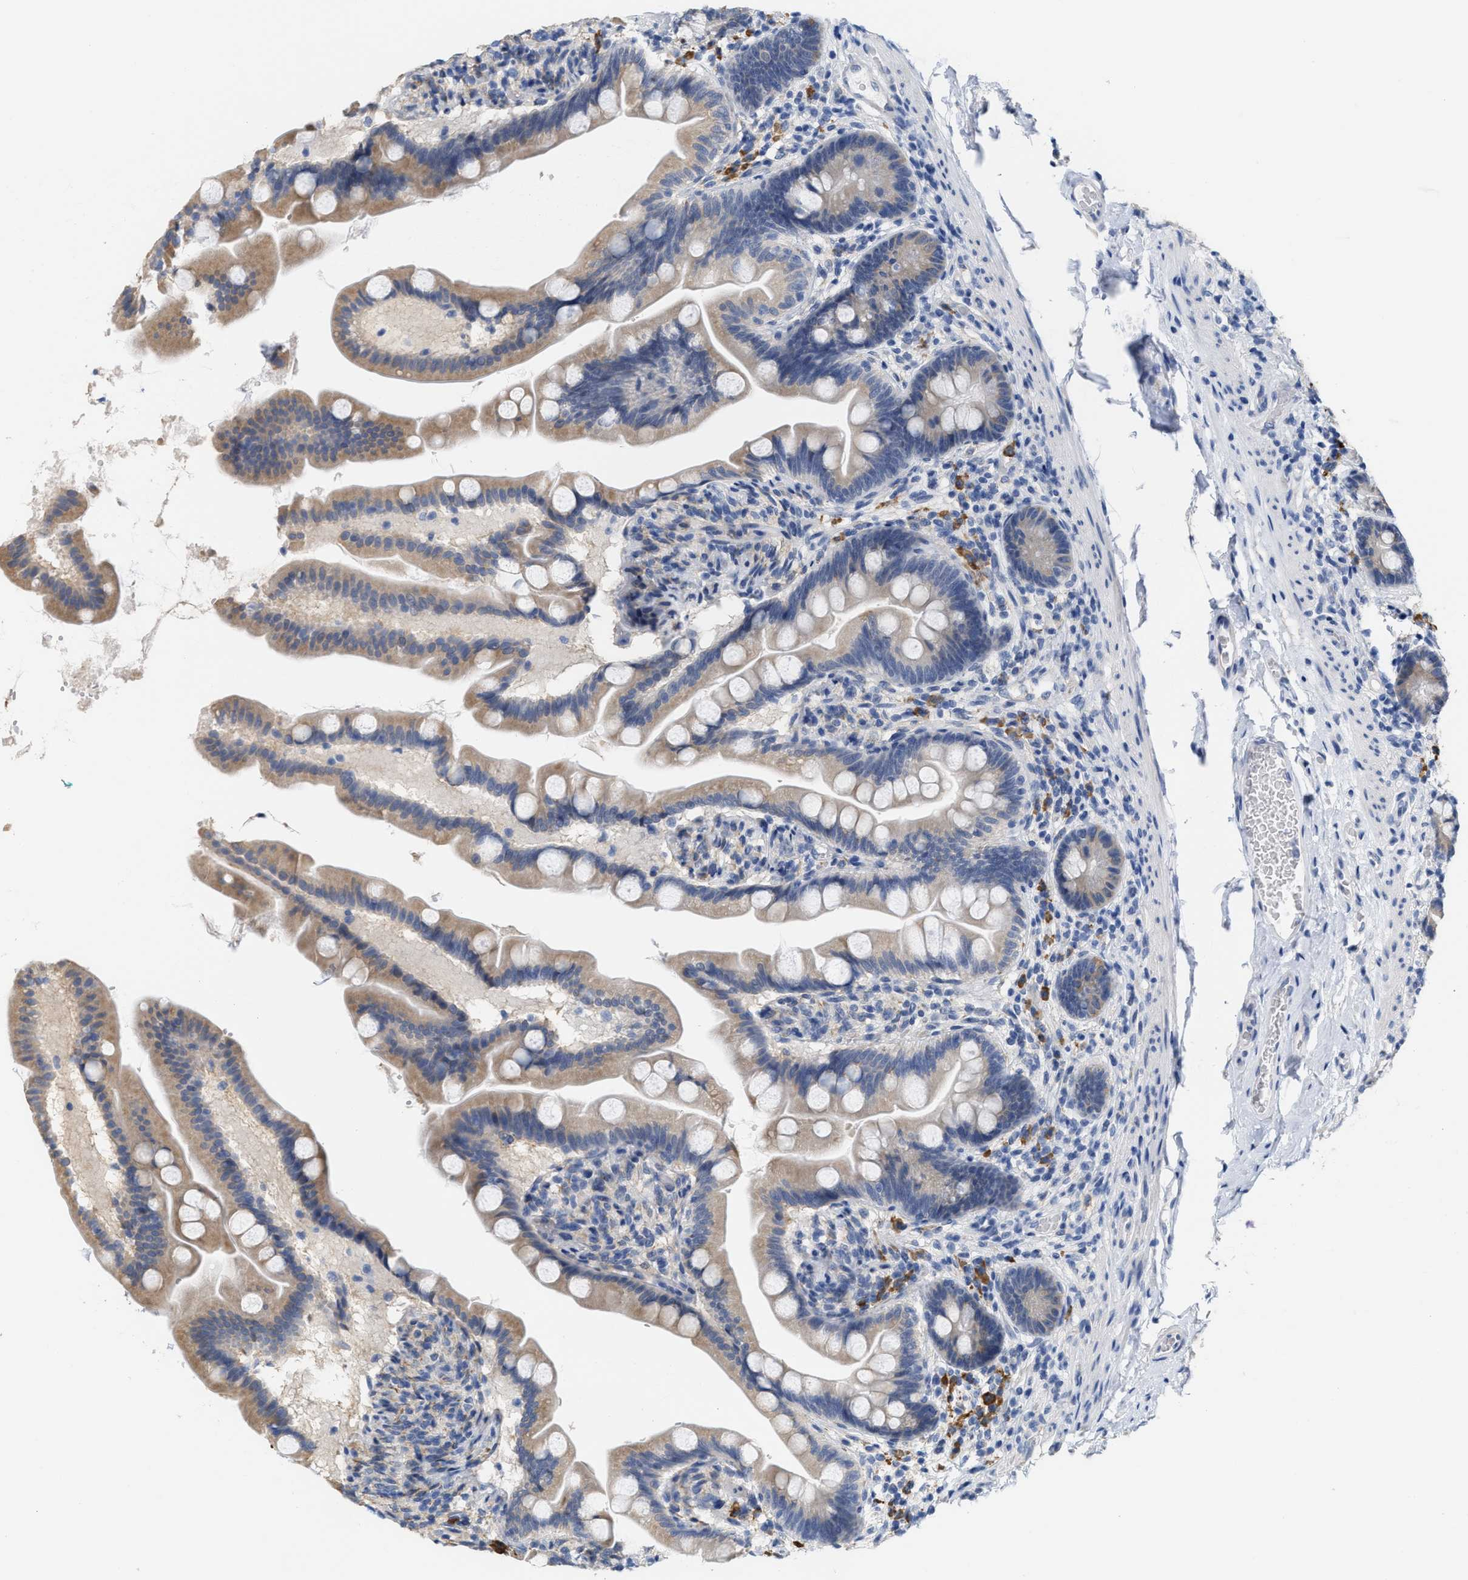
{"staining": {"intensity": "moderate", "quantity": "25%-75%", "location": "cytoplasmic/membranous"}, "tissue": "small intestine", "cell_type": "Glandular cells", "image_type": "normal", "snomed": [{"axis": "morphology", "description": "Normal tissue, NOS"}, {"axis": "topography", "description": "Small intestine"}], "caption": "IHC (DAB) staining of normal small intestine shows moderate cytoplasmic/membranous protein positivity in about 25%-75% of glandular cells. Nuclei are stained in blue.", "gene": "RYR2", "patient": {"sex": "female", "age": 56}}